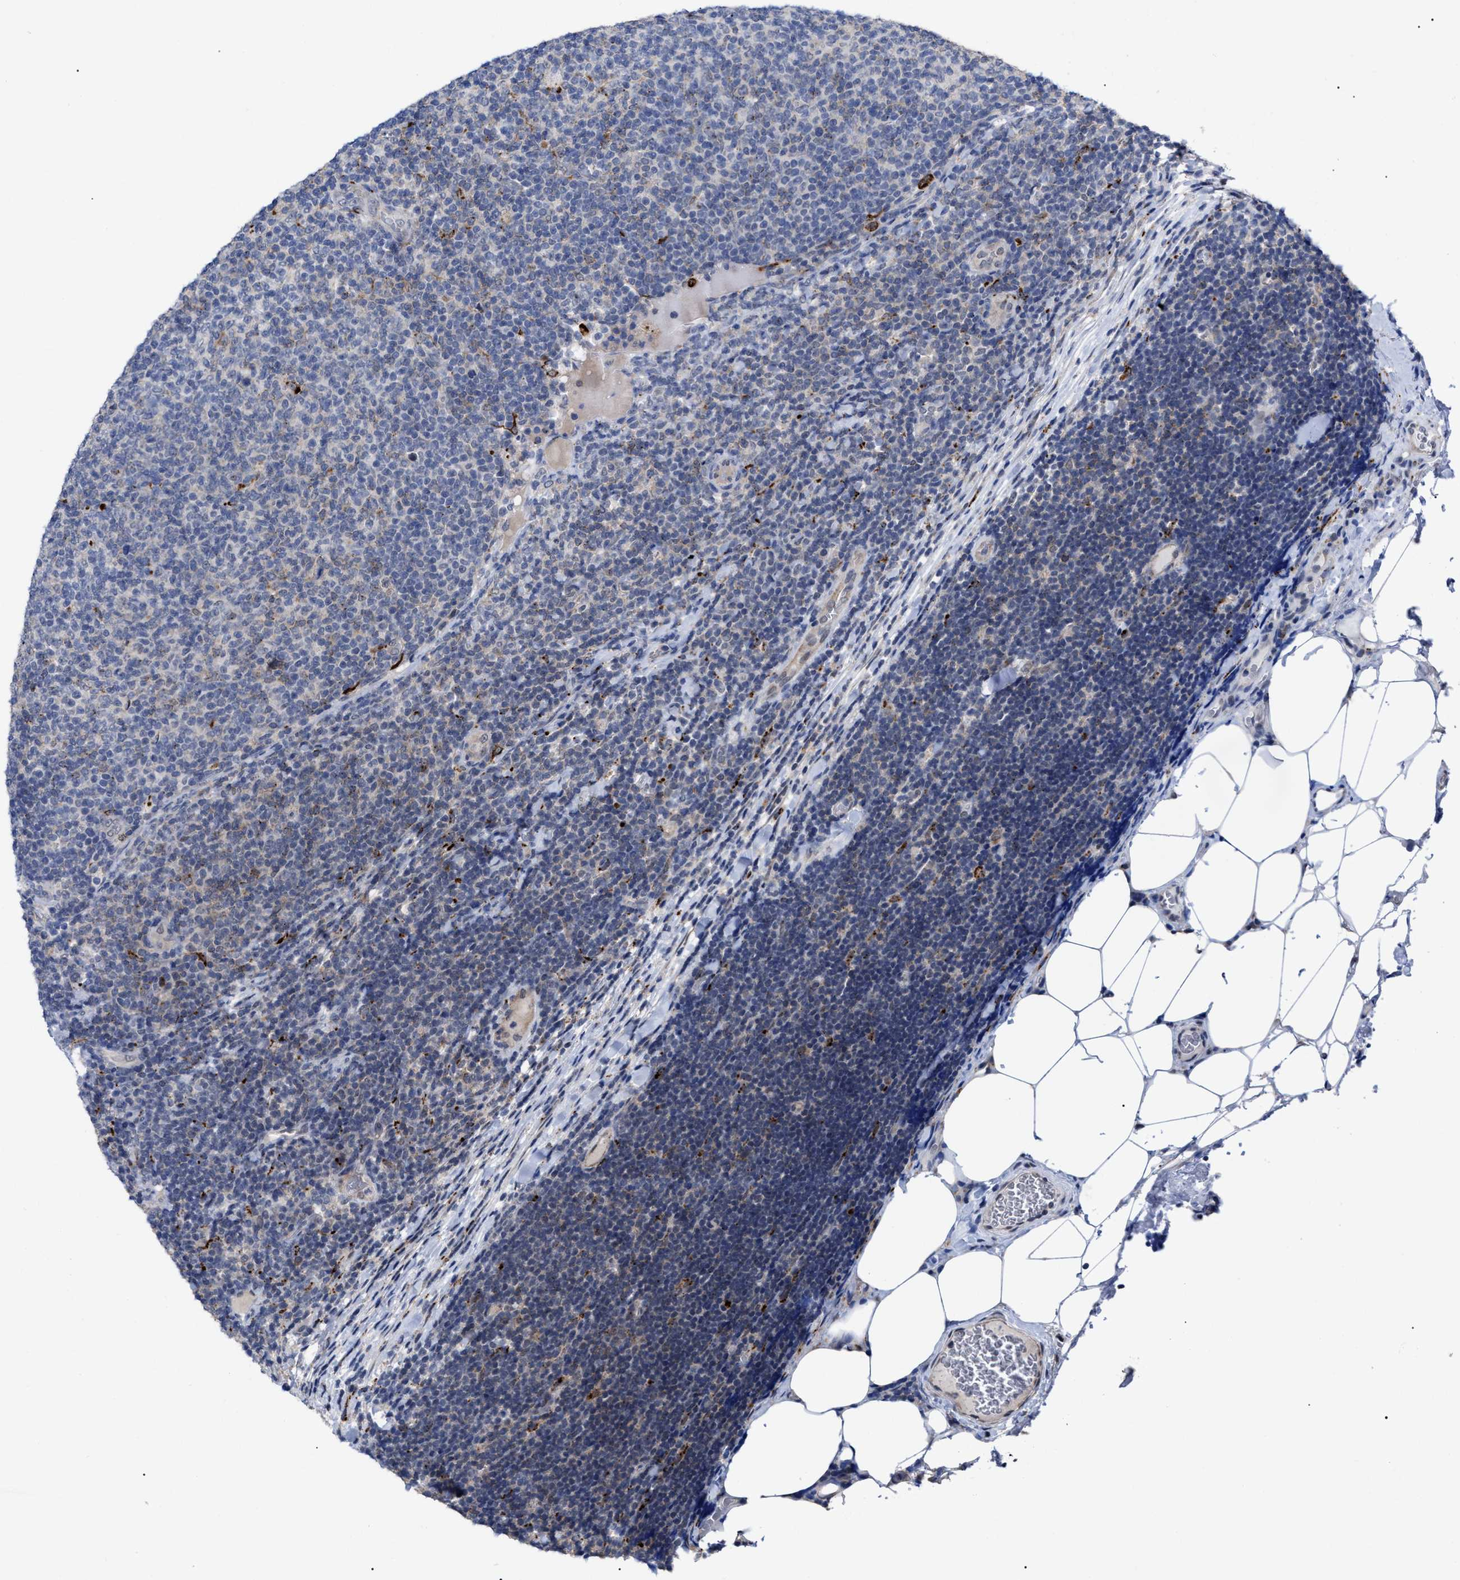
{"staining": {"intensity": "negative", "quantity": "none", "location": "none"}, "tissue": "lymphoma", "cell_type": "Tumor cells", "image_type": "cancer", "snomed": [{"axis": "morphology", "description": "Malignant lymphoma, non-Hodgkin's type, Low grade"}, {"axis": "topography", "description": "Lymph node"}], "caption": "Photomicrograph shows no protein staining in tumor cells of lymphoma tissue. (Brightfield microscopy of DAB immunohistochemistry (IHC) at high magnification).", "gene": "UPF1", "patient": {"sex": "male", "age": 66}}